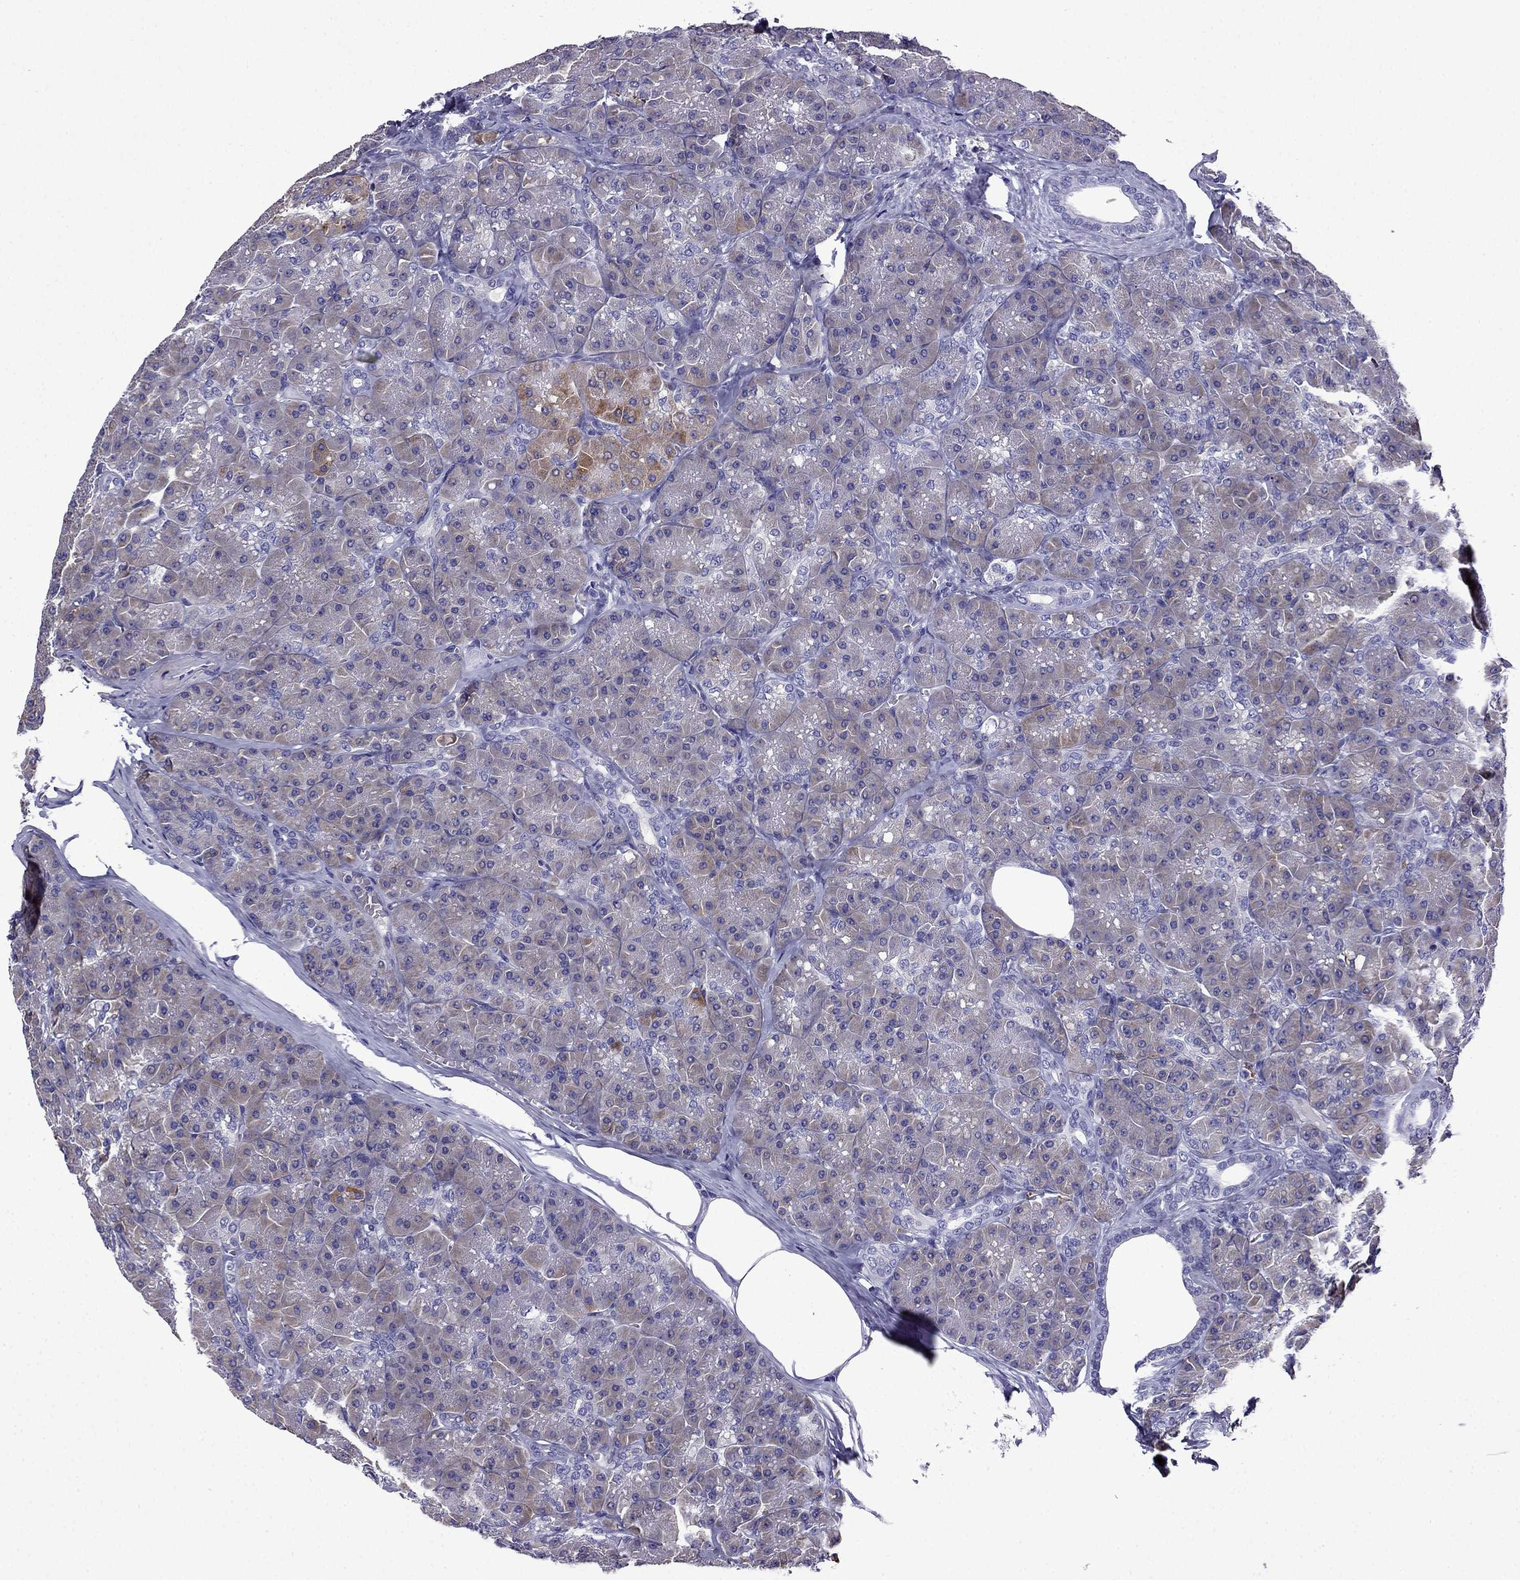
{"staining": {"intensity": "weak", "quantity": "<25%", "location": "cytoplasmic/membranous"}, "tissue": "pancreas", "cell_type": "Exocrine glandular cells", "image_type": "normal", "snomed": [{"axis": "morphology", "description": "Normal tissue, NOS"}, {"axis": "topography", "description": "Pancreas"}], "caption": "Micrograph shows no significant protein positivity in exocrine glandular cells of normal pancreas. (Stains: DAB (3,3'-diaminobenzidine) immunohistochemistry (IHC) with hematoxylin counter stain, Microscopy: brightfield microscopy at high magnification).", "gene": "TSSK4", "patient": {"sex": "male", "age": 57}}